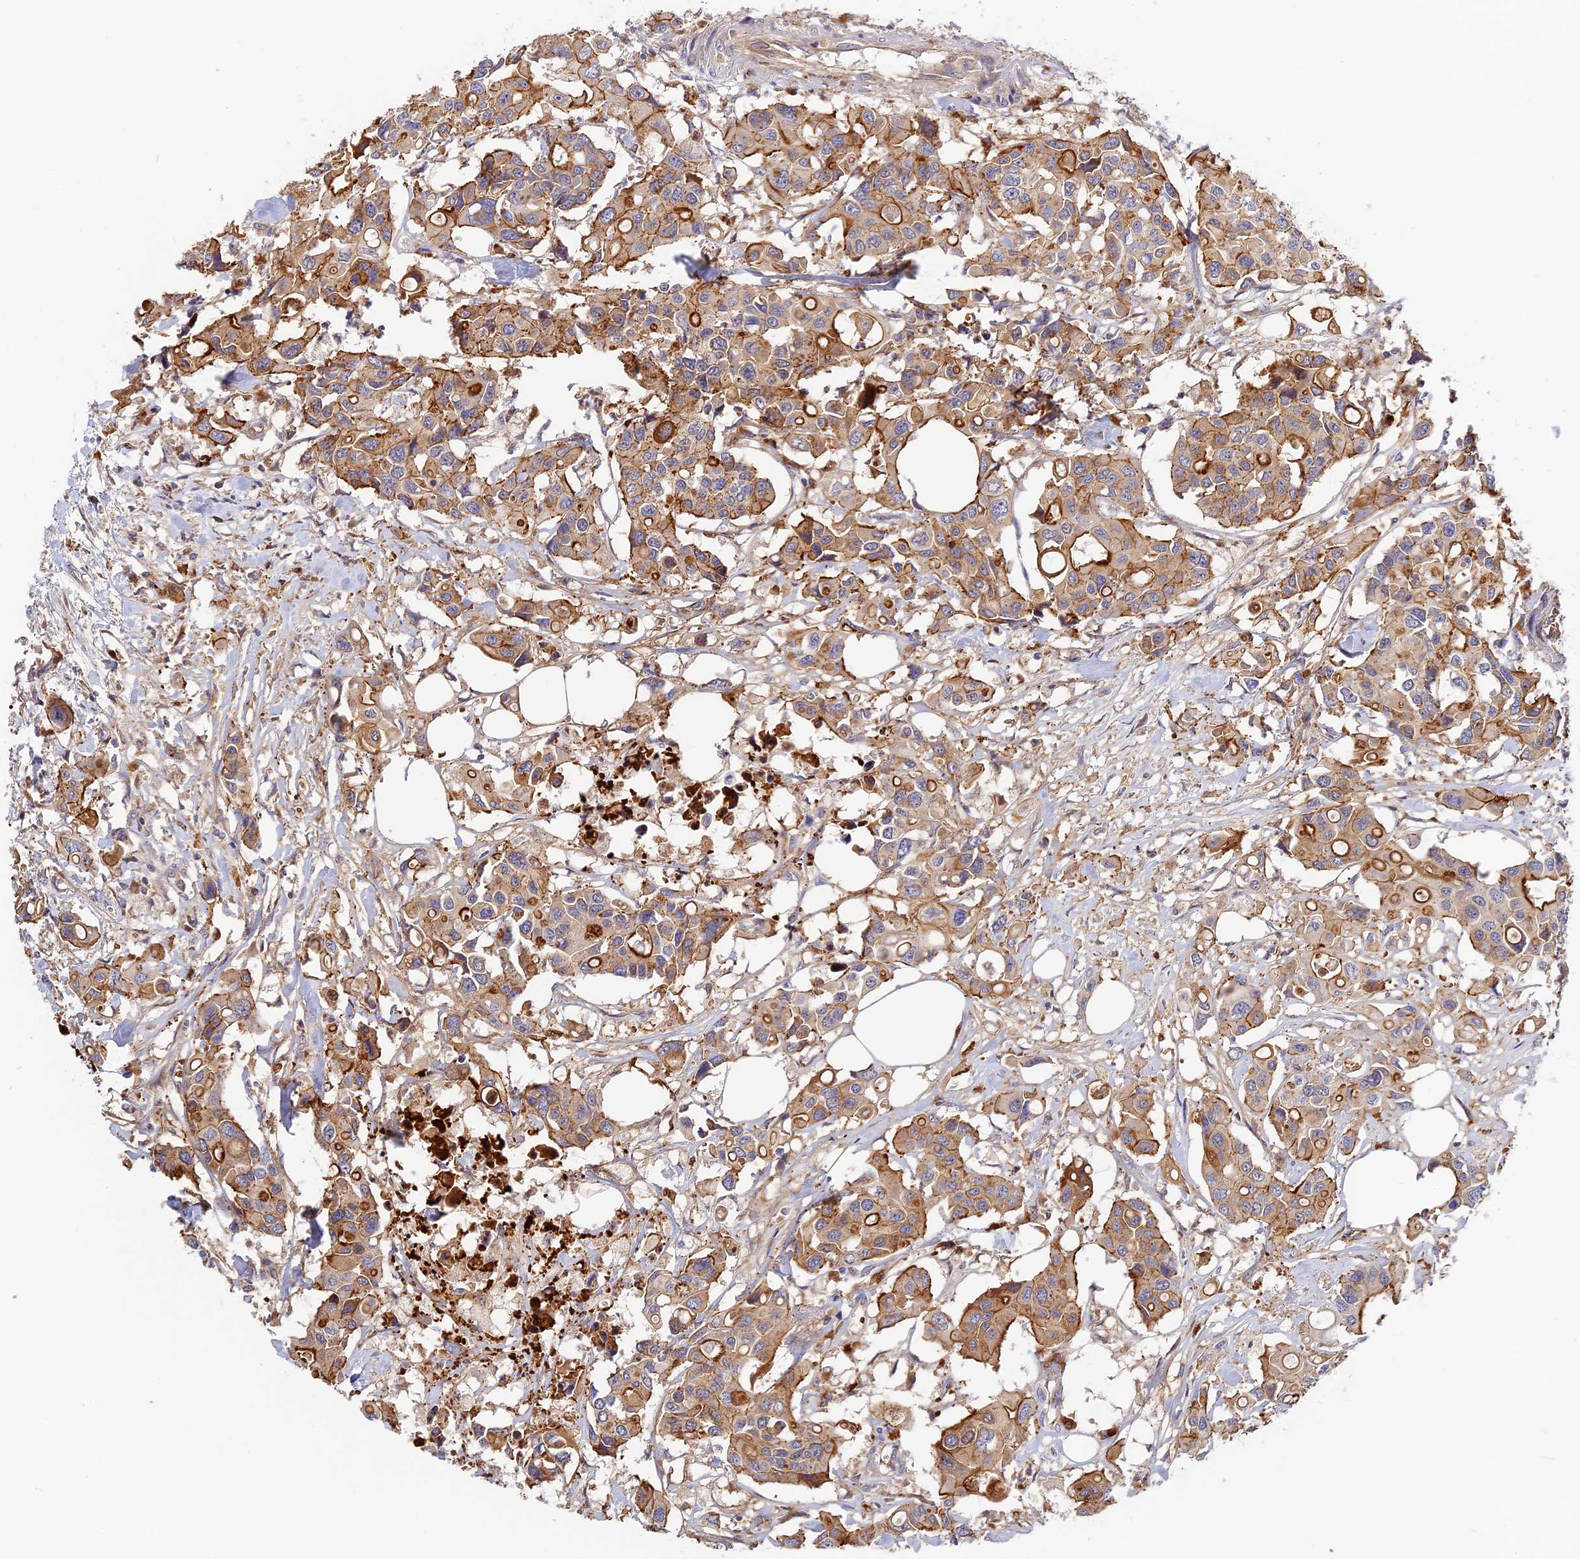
{"staining": {"intensity": "moderate", "quantity": "25%-75%", "location": "cytoplasmic/membranous"}, "tissue": "colorectal cancer", "cell_type": "Tumor cells", "image_type": "cancer", "snomed": [{"axis": "morphology", "description": "Adenocarcinoma, NOS"}, {"axis": "topography", "description": "Colon"}], "caption": "Immunohistochemistry histopathology image of human colorectal cancer (adenocarcinoma) stained for a protein (brown), which exhibits medium levels of moderate cytoplasmic/membranous expression in about 25%-75% of tumor cells.", "gene": "MISP3", "patient": {"sex": "male", "age": 77}}